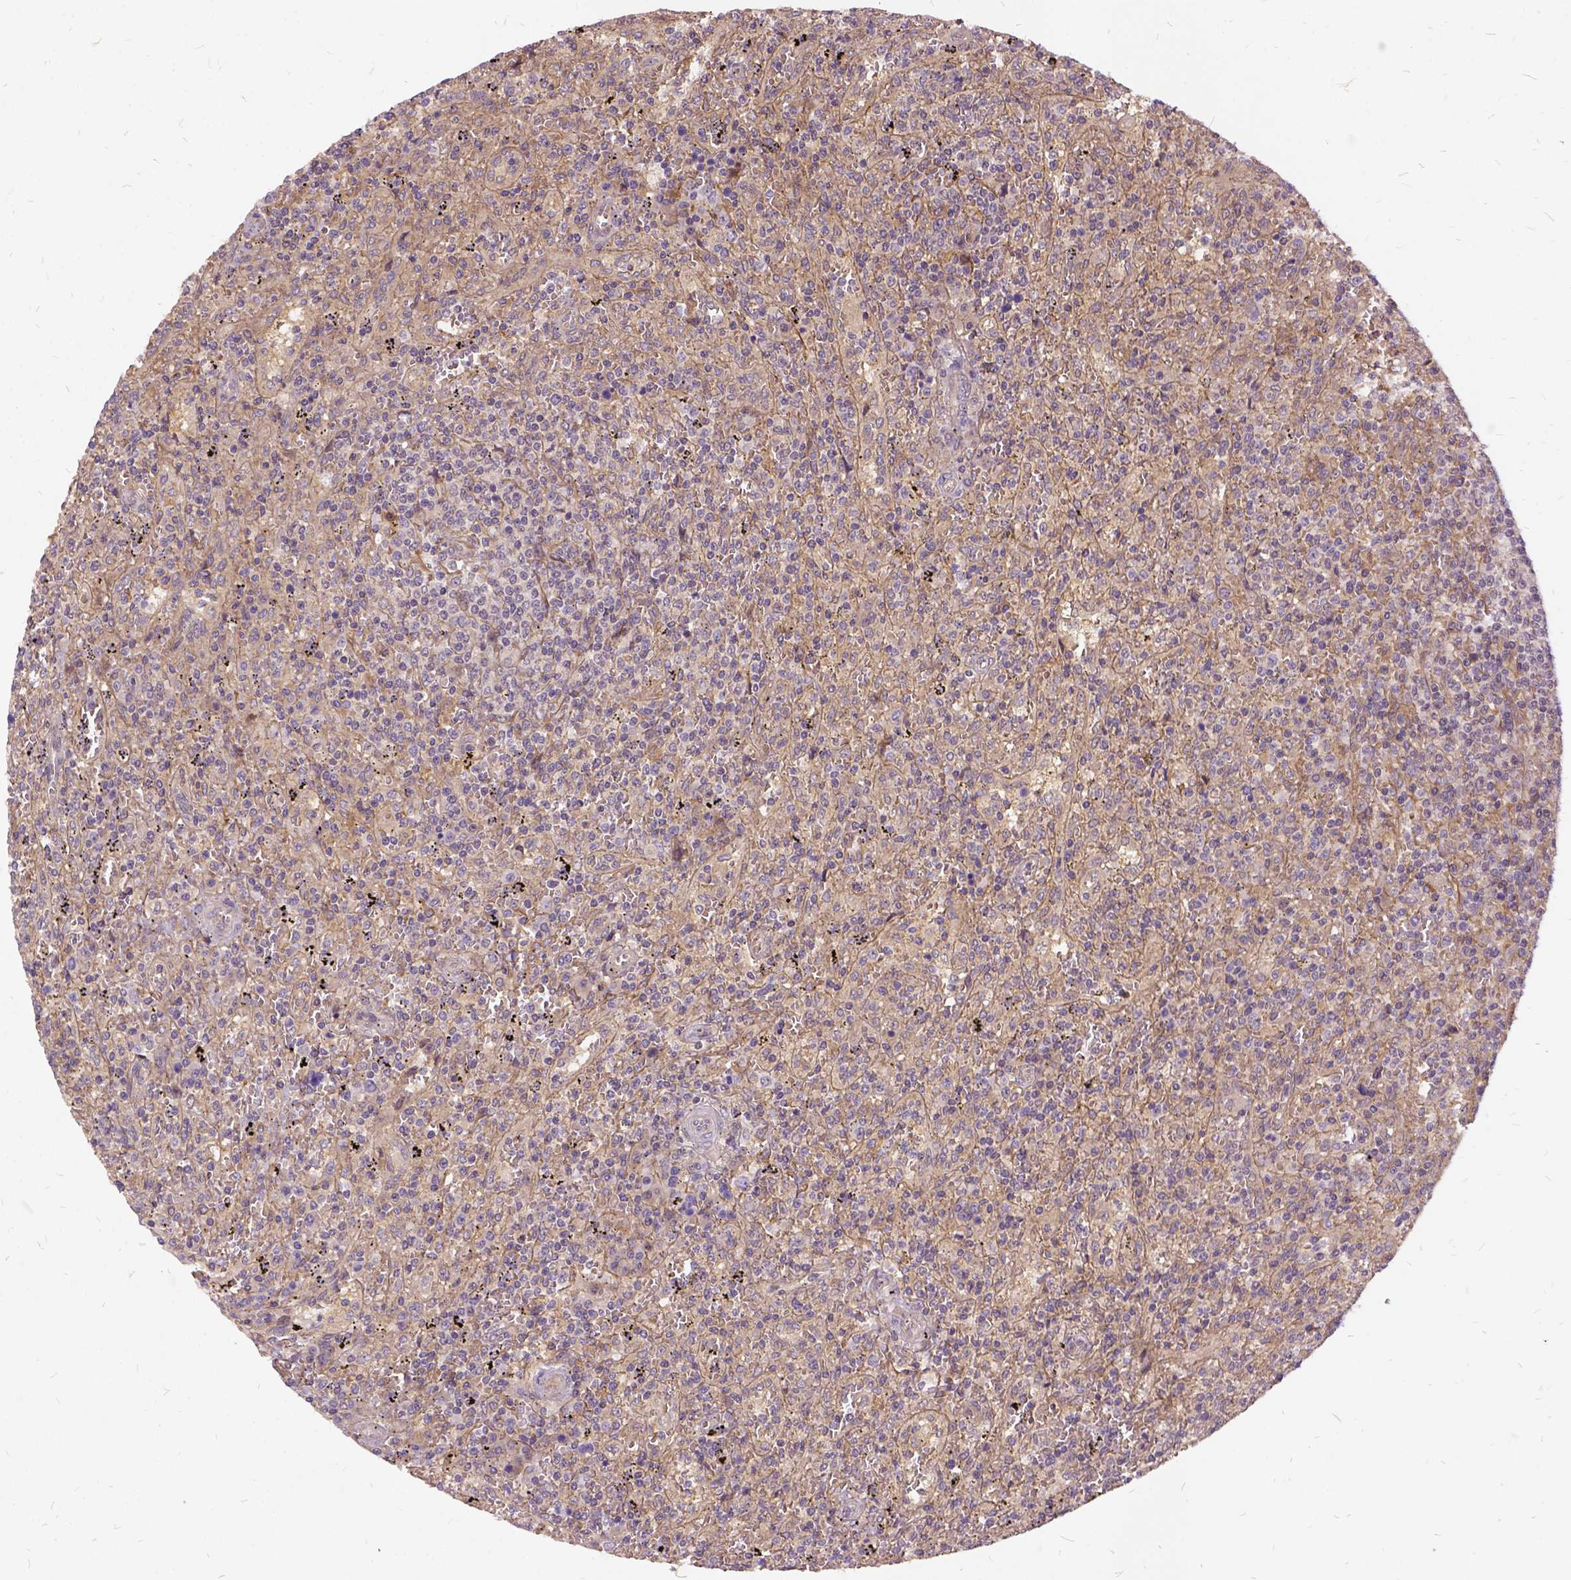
{"staining": {"intensity": "weak", "quantity": ">75%", "location": "cytoplasmic/membranous"}, "tissue": "lymphoma", "cell_type": "Tumor cells", "image_type": "cancer", "snomed": [{"axis": "morphology", "description": "Malignant lymphoma, non-Hodgkin's type, Low grade"}, {"axis": "topography", "description": "Spleen"}], "caption": "Weak cytoplasmic/membranous protein staining is identified in approximately >75% of tumor cells in lymphoma.", "gene": "ILRUN", "patient": {"sex": "male", "age": 62}}